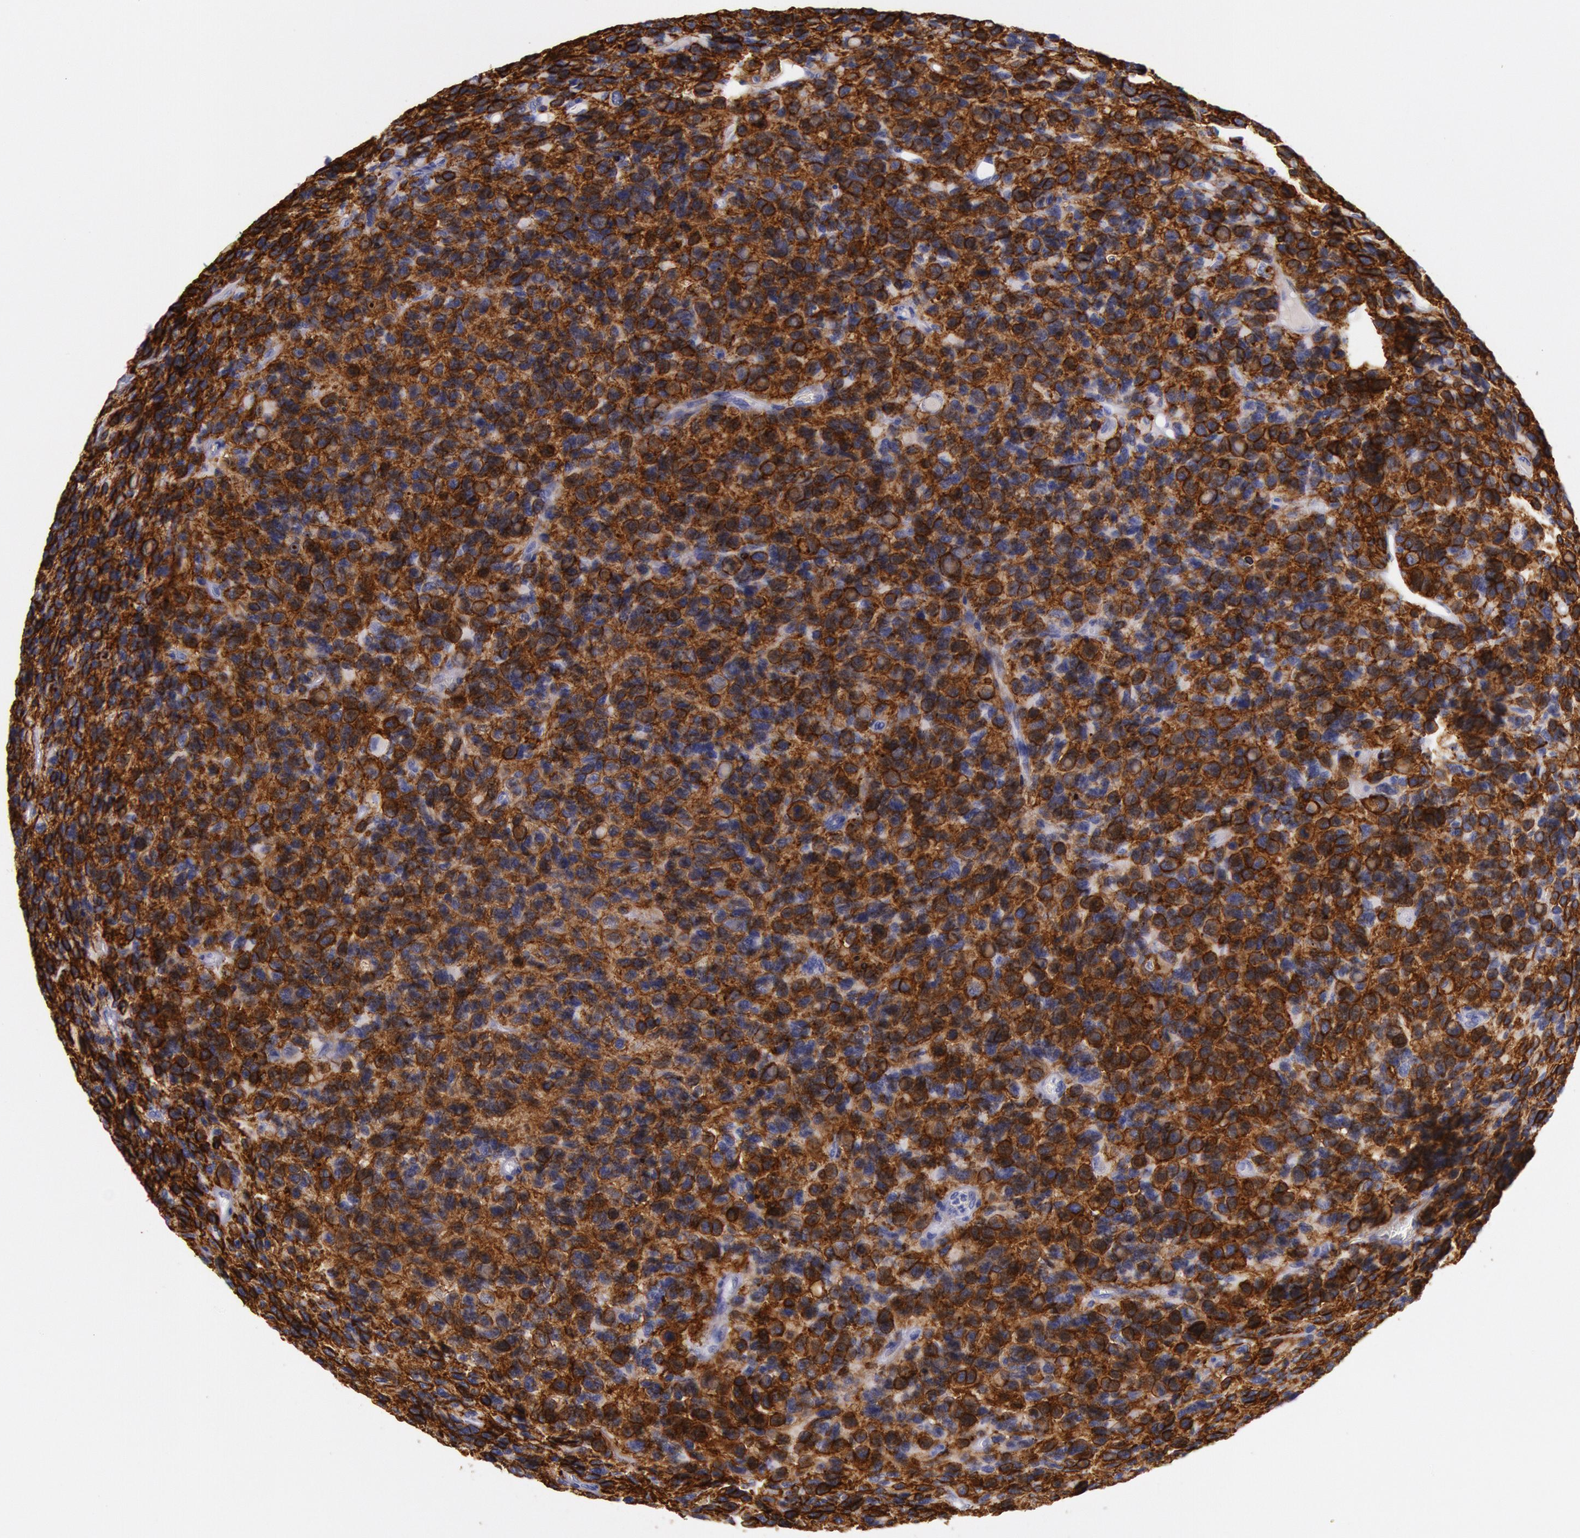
{"staining": {"intensity": "strong", "quantity": ">75%", "location": "cytoplasmic/membranous"}, "tissue": "glioma", "cell_type": "Tumor cells", "image_type": "cancer", "snomed": [{"axis": "morphology", "description": "Glioma, malignant, High grade"}, {"axis": "topography", "description": "Brain"}], "caption": "This is a photomicrograph of IHC staining of high-grade glioma (malignant), which shows strong staining in the cytoplasmic/membranous of tumor cells.", "gene": "EGFR", "patient": {"sex": "male", "age": 77}}